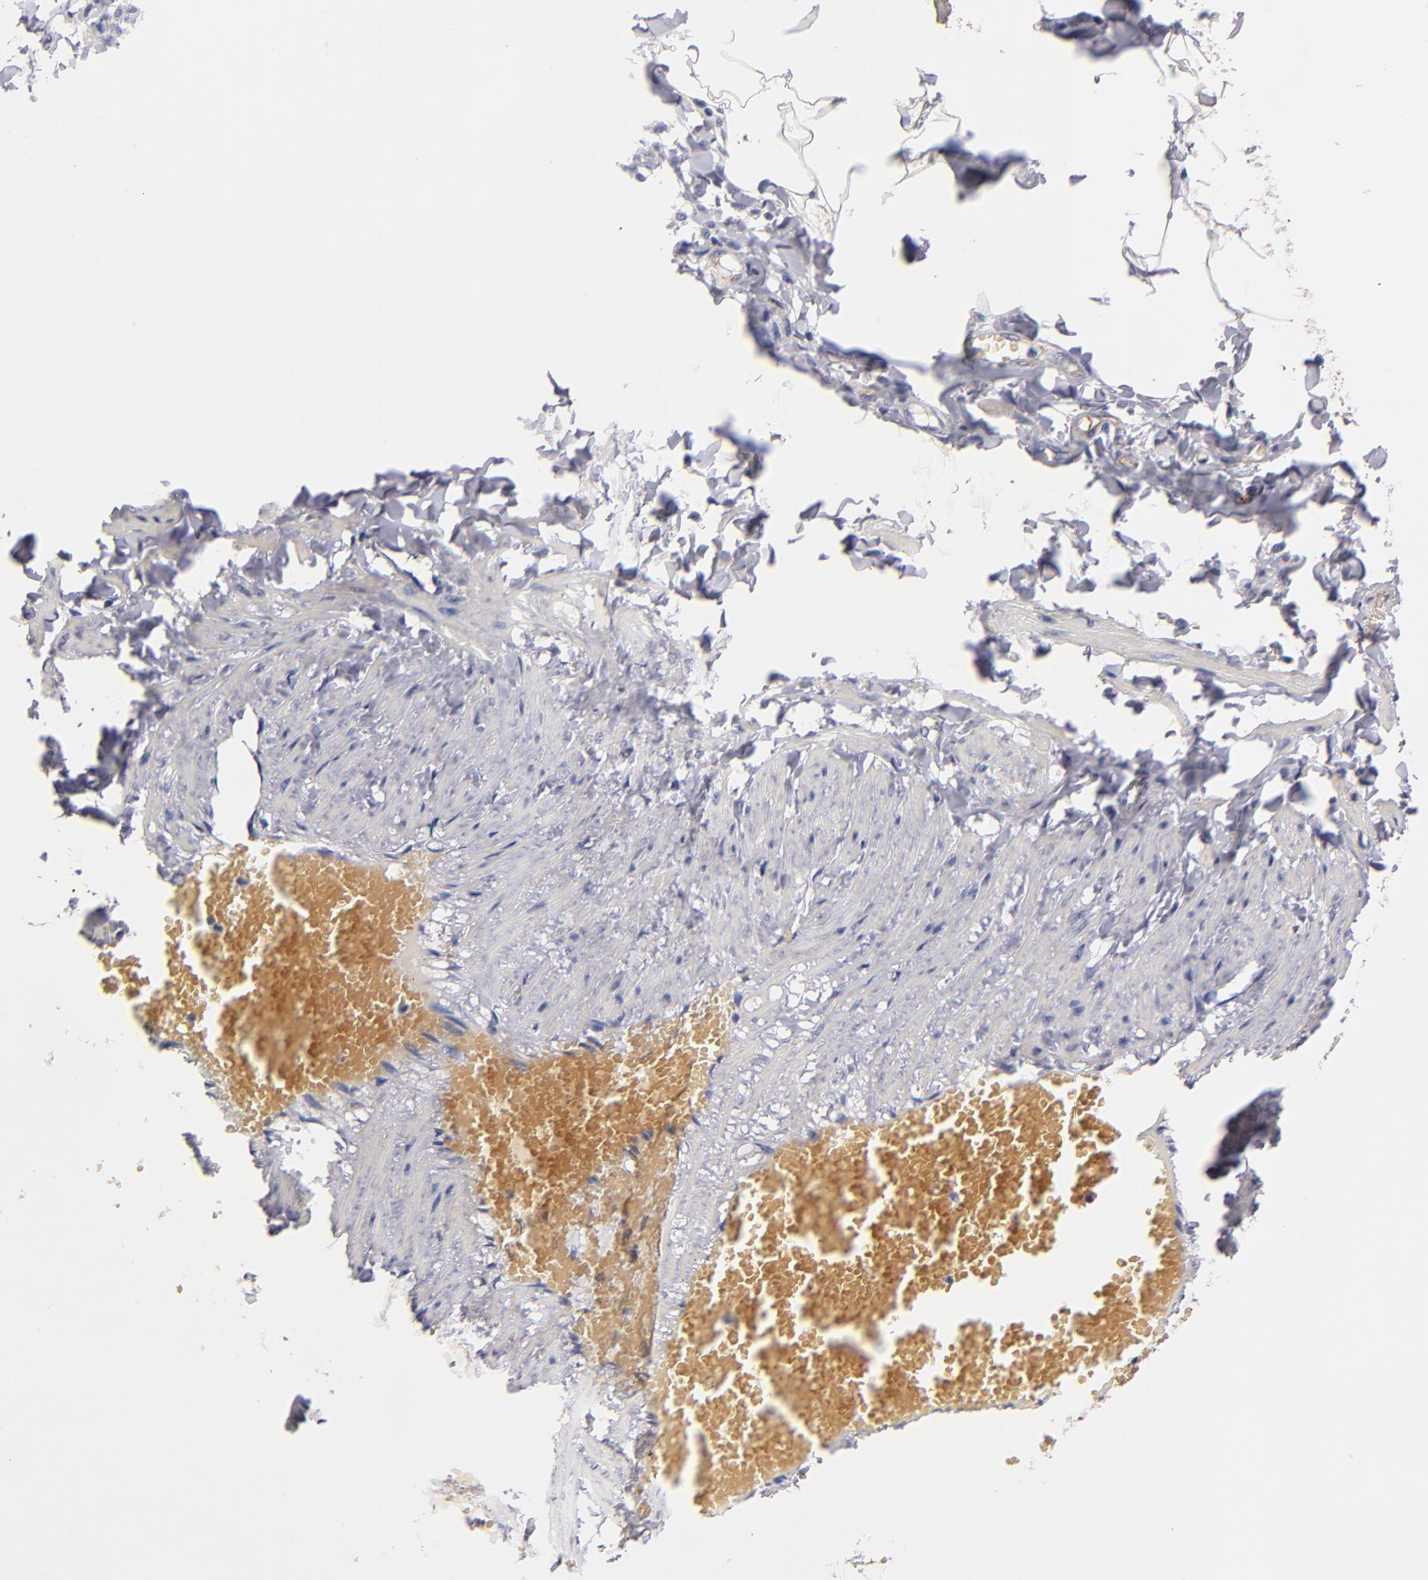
{"staining": {"intensity": "negative", "quantity": "none", "location": "none"}, "tissue": "adipose tissue", "cell_type": "Adipocytes", "image_type": "normal", "snomed": [{"axis": "morphology", "description": "Normal tissue, NOS"}, {"axis": "topography", "description": "Vascular tissue"}], "caption": "Unremarkable adipose tissue was stained to show a protein in brown. There is no significant expression in adipocytes.", "gene": "CLDN5", "patient": {"sex": "male", "age": 41}}